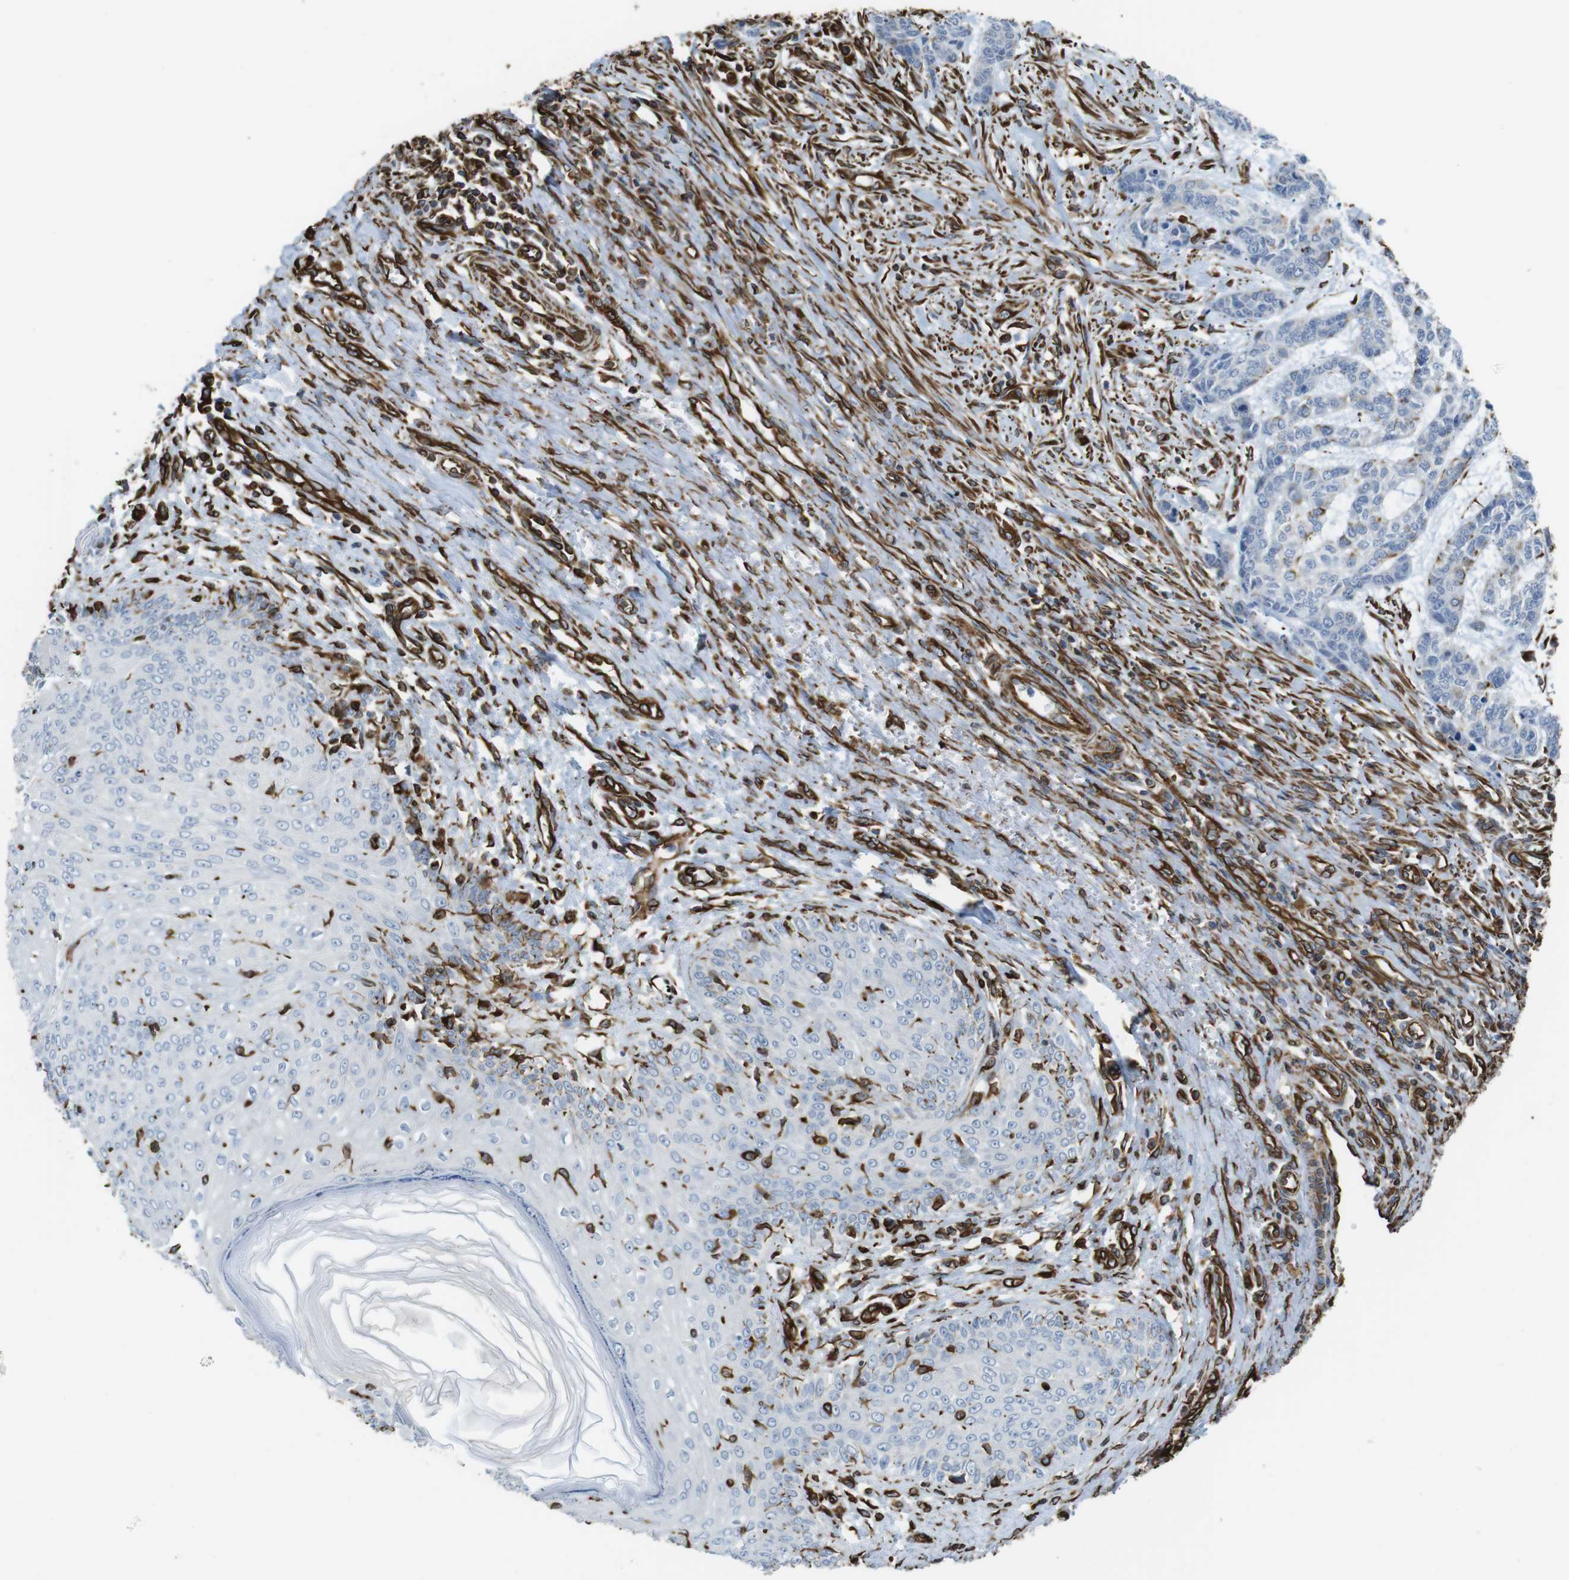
{"staining": {"intensity": "negative", "quantity": "none", "location": "none"}, "tissue": "skin cancer", "cell_type": "Tumor cells", "image_type": "cancer", "snomed": [{"axis": "morphology", "description": "Basal cell carcinoma"}, {"axis": "topography", "description": "Skin"}], "caption": "Immunohistochemistry (IHC) histopathology image of neoplastic tissue: human skin cancer stained with DAB shows no significant protein expression in tumor cells. Nuclei are stained in blue.", "gene": "RALGPS1", "patient": {"sex": "female", "age": 64}}